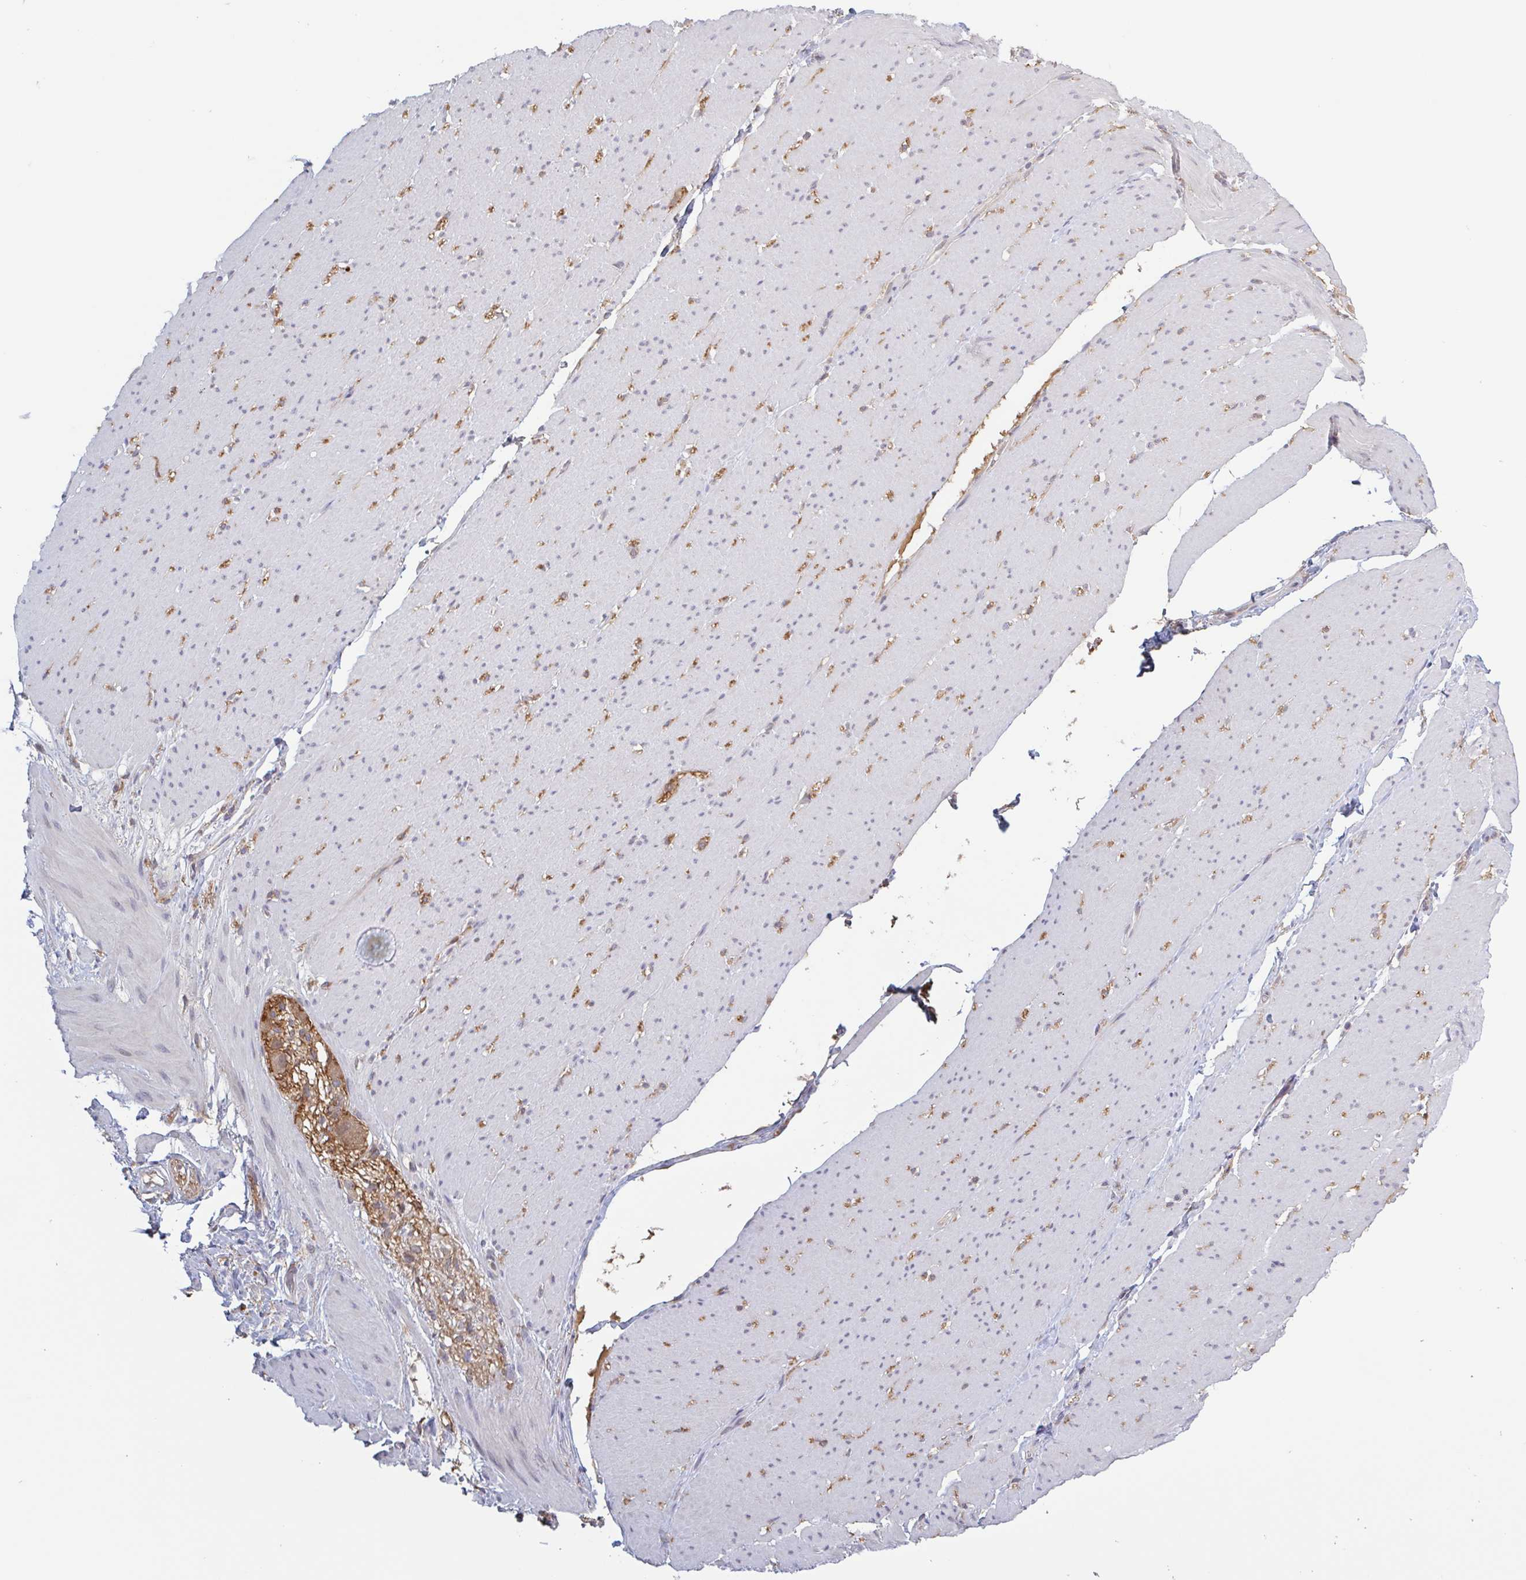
{"staining": {"intensity": "negative", "quantity": "none", "location": "none"}, "tissue": "smooth muscle", "cell_type": "Smooth muscle cells", "image_type": "normal", "snomed": [{"axis": "morphology", "description": "Normal tissue, NOS"}, {"axis": "topography", "description": "Smooth muscle"}, {"axis": "topography", "description": "Rectum"}], "caption": "Histopathology image shows no significant protein staining in smooth muscle cells of normal smooth muscle.", "gene": "SURF1", "patient": {"sex": "male", "age": 53}}